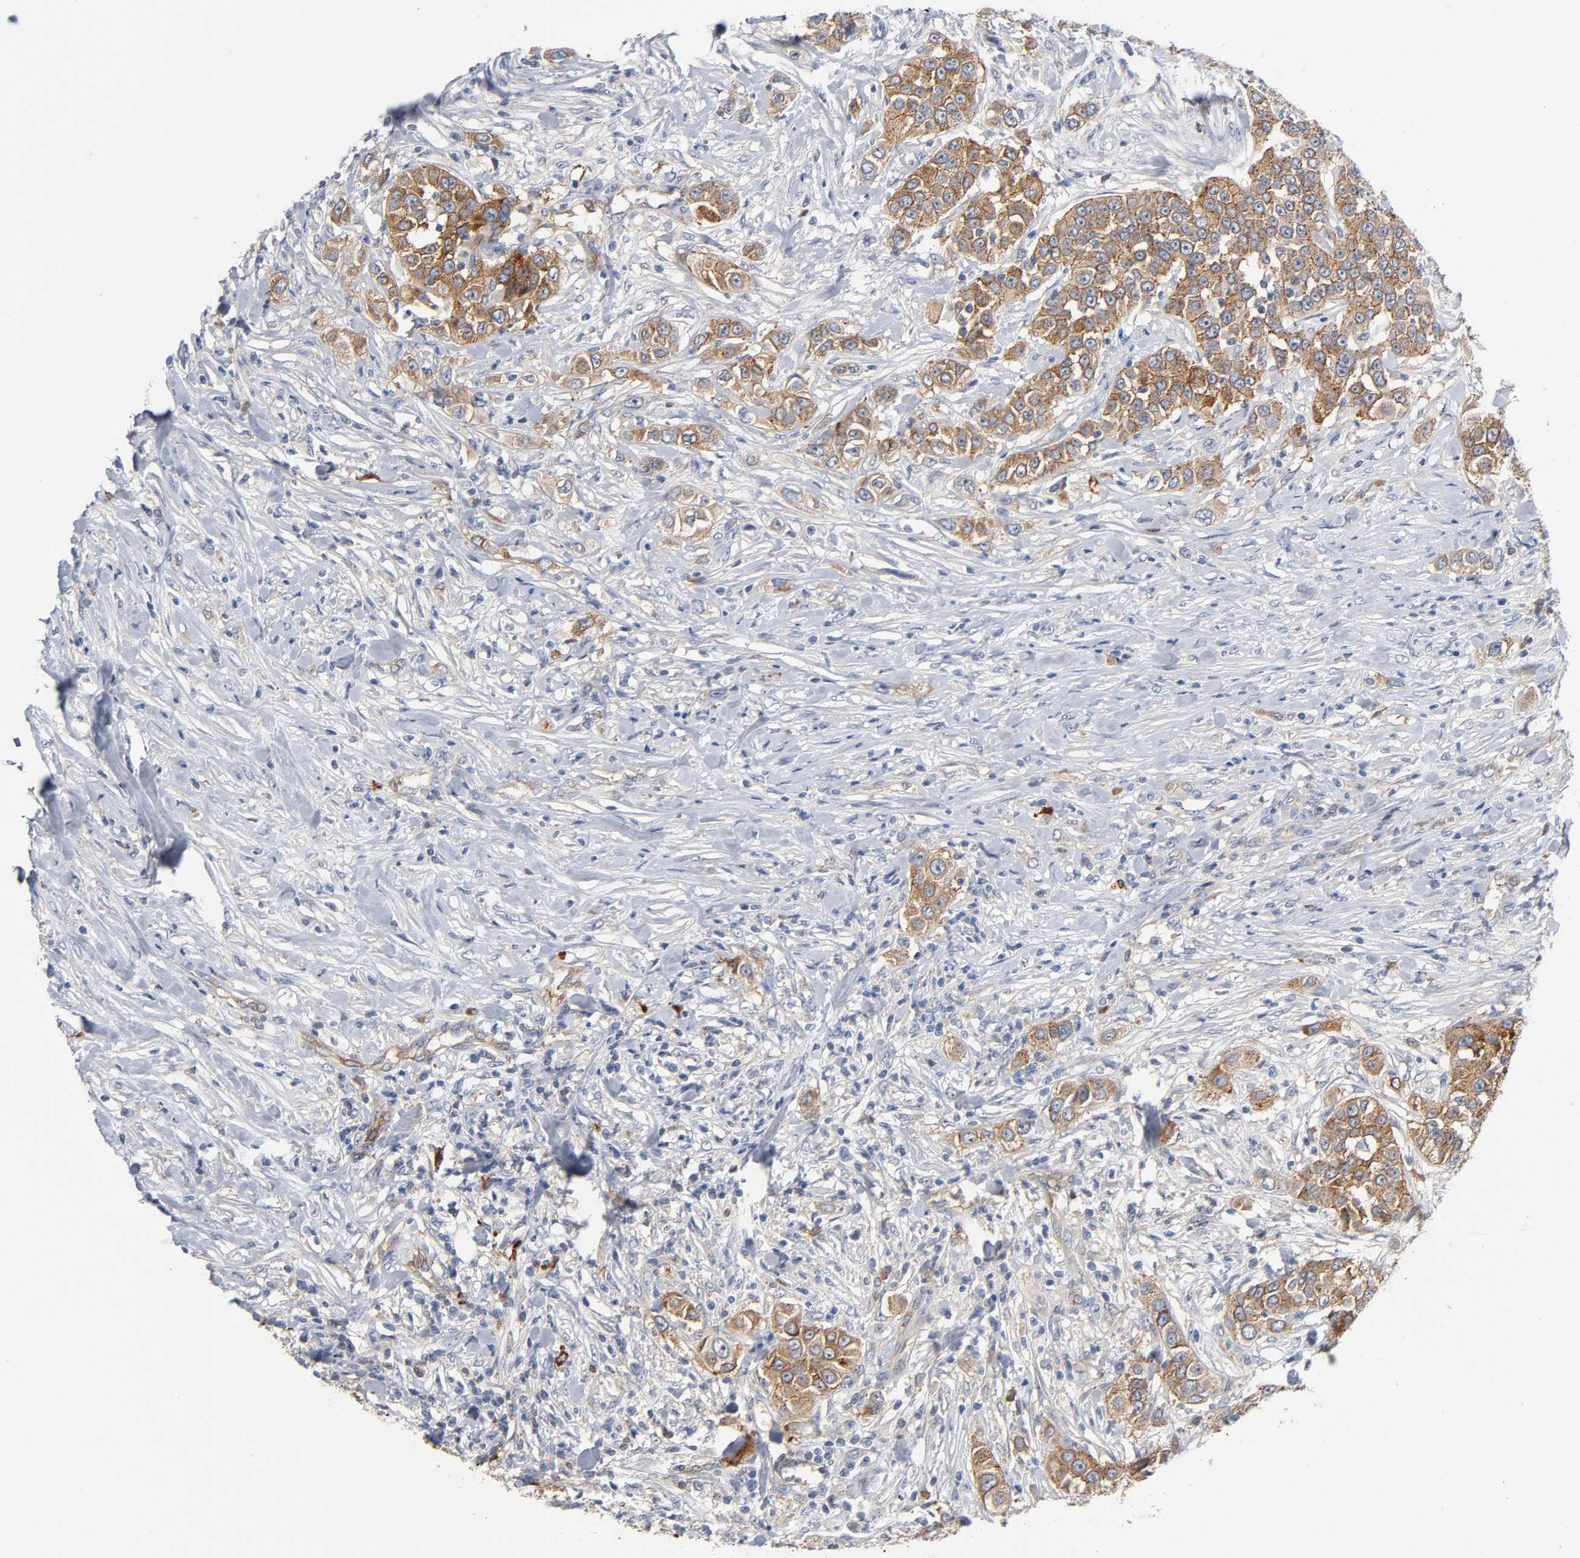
{"staining": {"intensity": "moderate", "quantity": ">75%", "location": "cytoplasmic/membranous"}, "tissue": "urothelial cancer", "cell_type": "Tumor cells", "image_type": "cancer", "snomed": [{"axis": "morphology", "description": "Urothelial carcinoma, High grade"}, {"axis": "topography", "description": "Urinary bladder"}], "caption": "The photomicrograph reveals a brown stain indicating the presence of a protein in the cytoplasmic/membranous of tumor cells in high-grade urothelial carcinoma.", "gene": "CD2AP", "patient": {"sex": "female", "age": 80}}